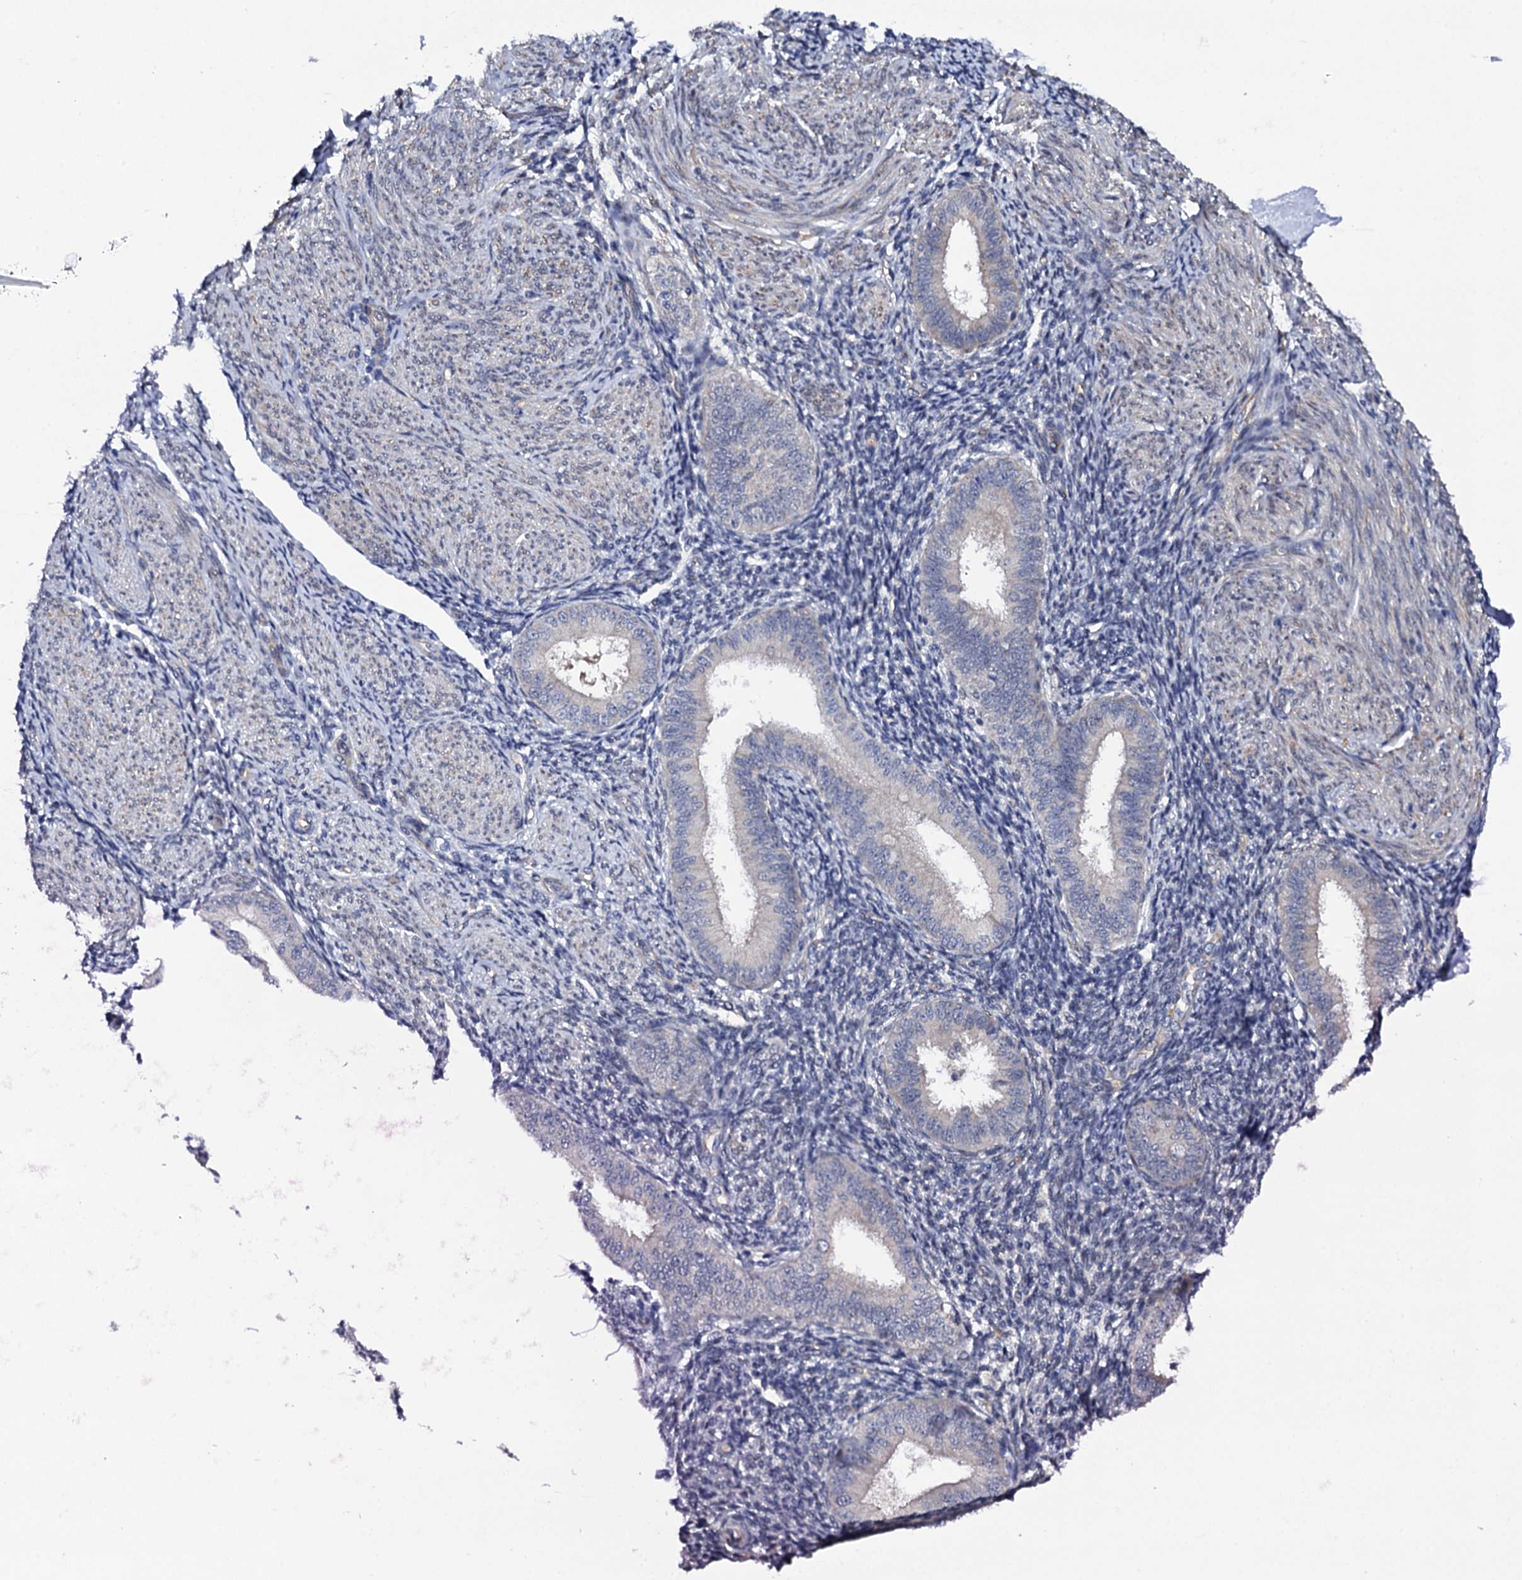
{"staining": {"intensity": "negative", "quantity": "none", "location": "none"}, "tissue": "endometrium", "cell_type": "Cells in endometrial stroma", "image_type": "normal", "snomed": [{"axis": "morphology", "description": "Normal tissue, NOS"}, {"axis": "topography", "description": "Uterus"}, {"axis": "topography", "description": "Endometrium"}], "caption": "High power microscopy histopathology image of an immunohistochemistry photomicrograph of unremarkable endometrium, revealing no significant positivity in cells in endometrial stroma. The staining was performed using DAB (3,3'-diaminobenzidine) to visualize the protein expression in brown, while the nuclei were stained in blue with hematoxylin (Magnification: 20x).", "gene": "GAREM1", "patient": {"sex": "female", "age": 48}}